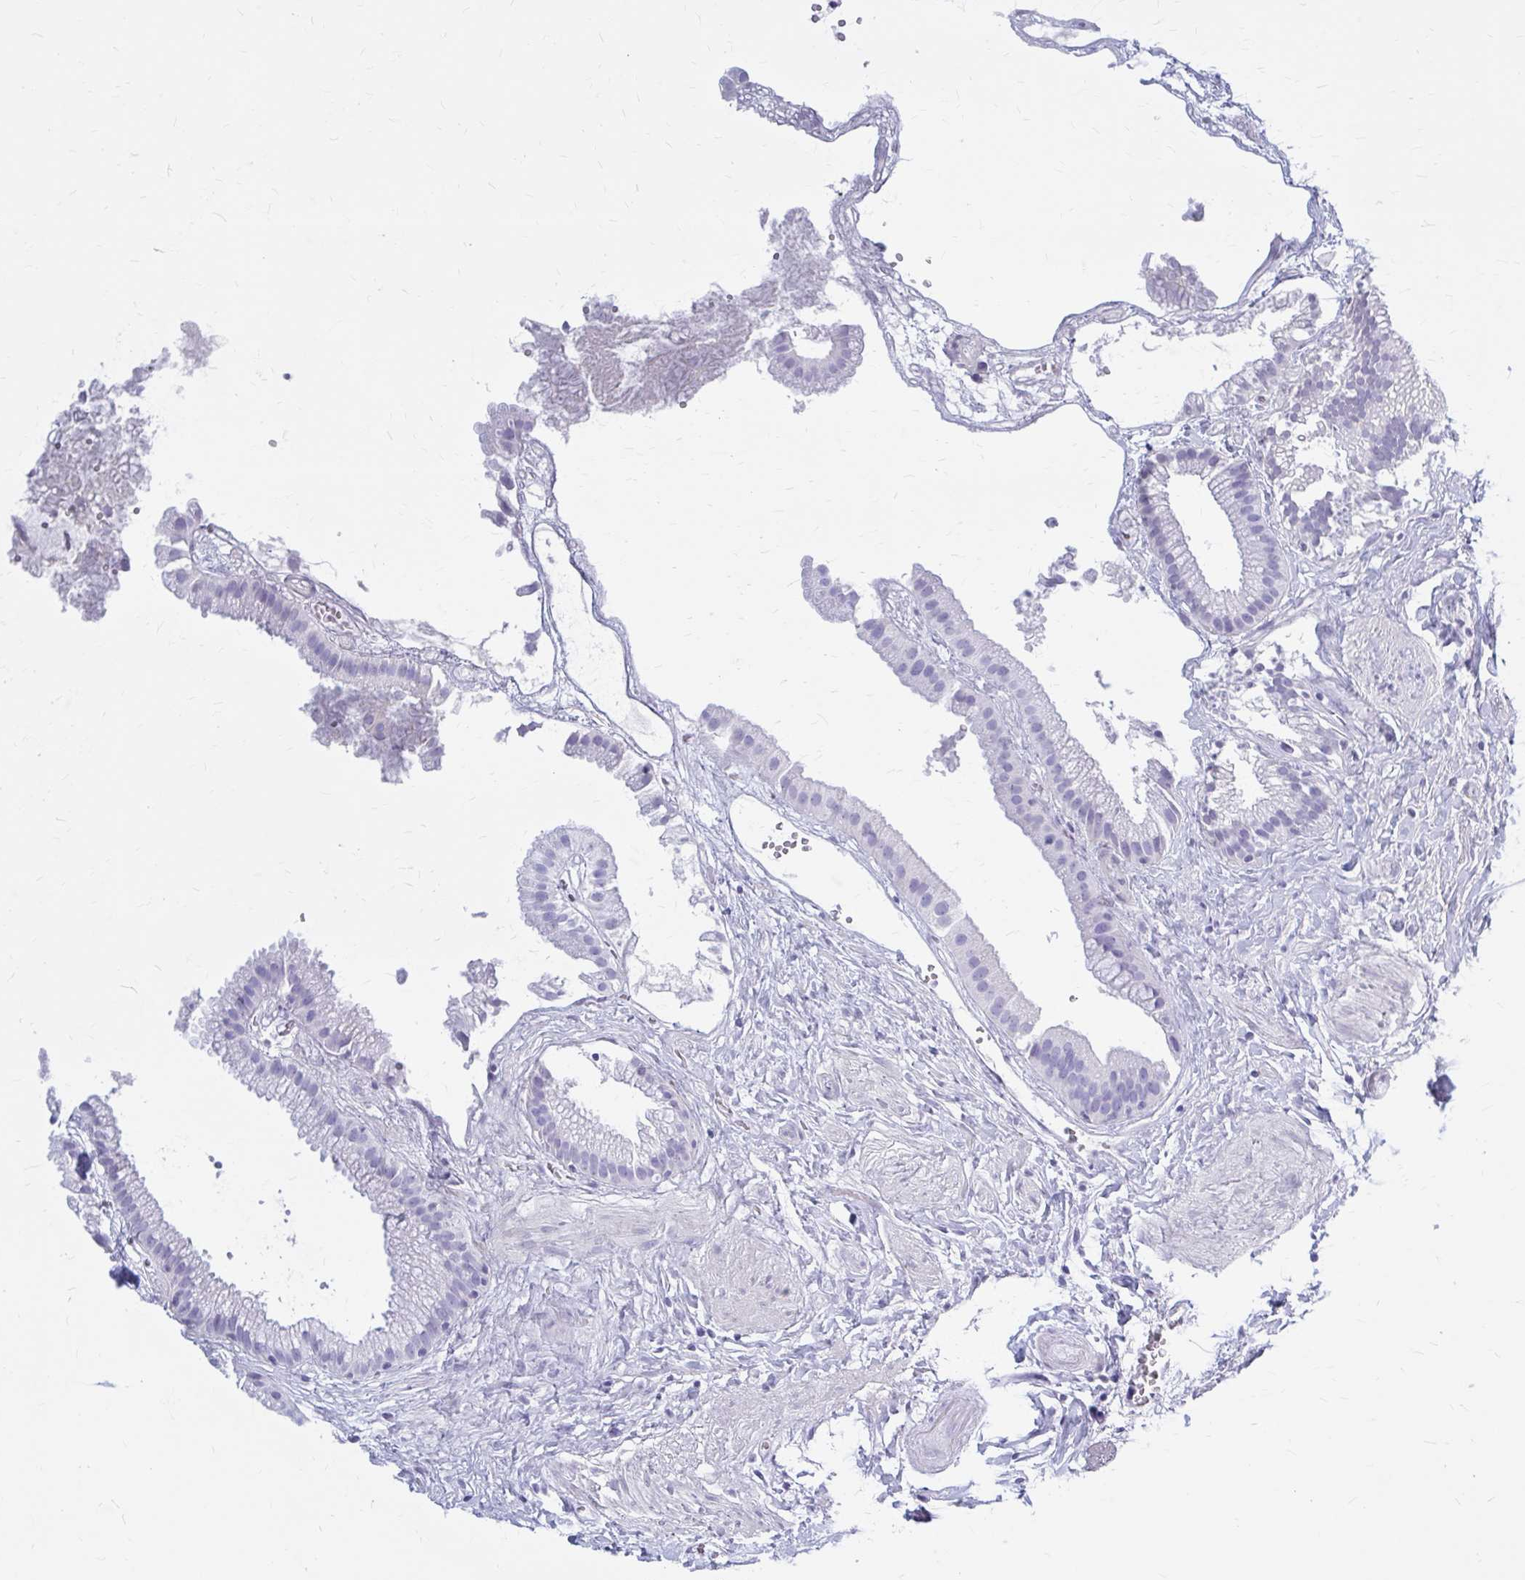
{"staining": {"intensity": "negative", "quantity": "none", "location": "none"}, "tissue": "gallbladder", "cell_type": "Glandular cells", "image_type": "normal", "snomed": [{"axis": "morphology", "description": "Normal tissue, NOS"}, {"axis": "topography", "description": "Gallbladder"}], "caption": "High power microscopy photomicrograph of an immunohistochemistry (IHC) micrograph of benign gallbladder, revealing no significant staining in glandular cells. The staining was performed using DAB to visualize the protein expression in brown, while the nuclei were stained in blue with hematoxylin (Magnification: 20x).", "gene": "KLHDC7A", "patient": {"sex": "female", "age": 63}}